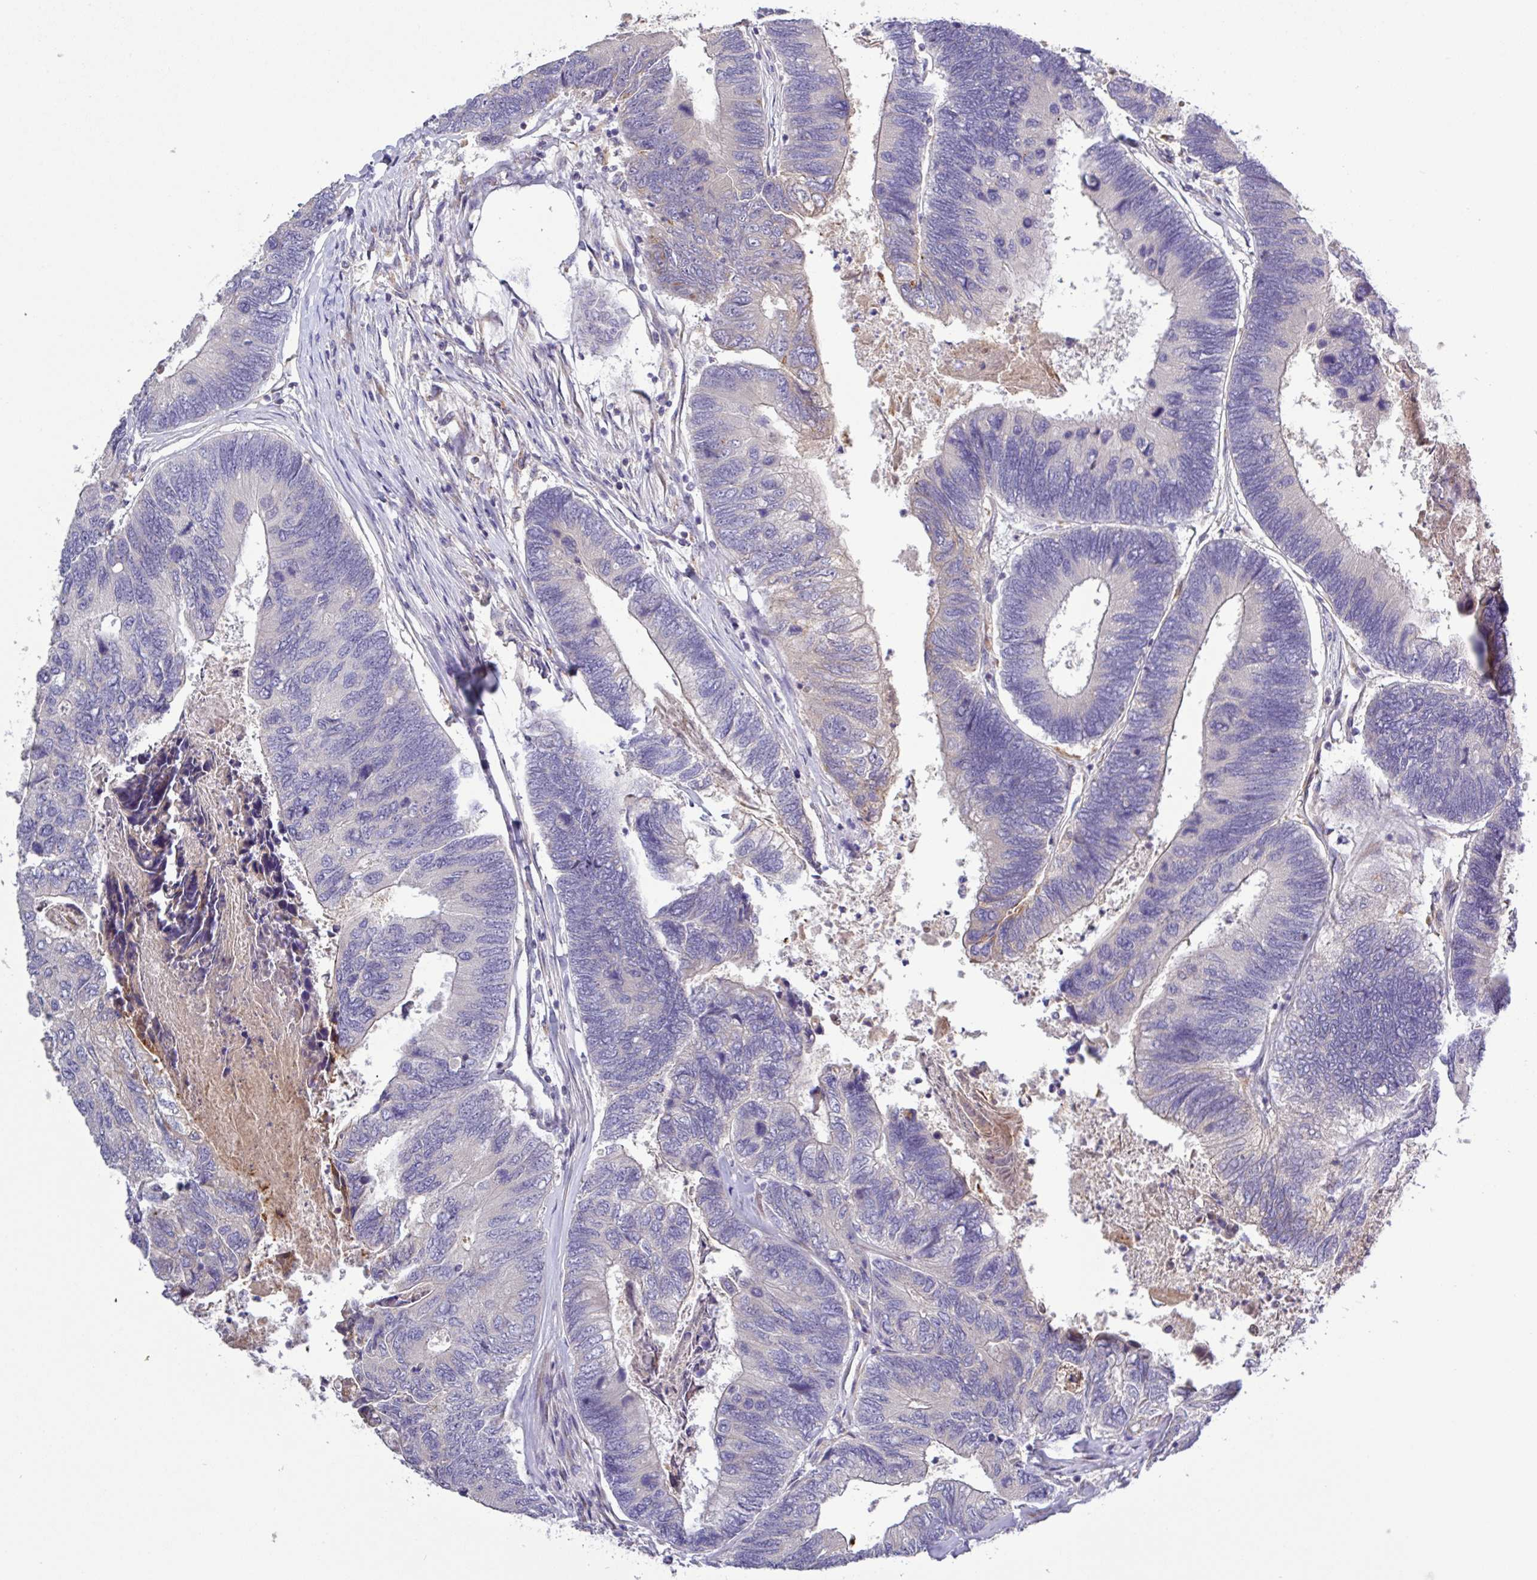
{"staining": {"intensity": "negative", "quantity": "none", "location": "none"}, "tissue": "colorectal cancer", "cell_type": "Tumor cells", "image_type": "cancer", "snomed": [{"axis": "morphology", "description": "Adenocarcinoma, NOS"}, {"axis": "topography", "description": "Colon"}], "caption": "Photomicrograph shows no protein positivity in tumor cells of adenocarcinoma (colorectal) tissue.", "gene": "SFTPB", "patient": {"sex": "female", "age": 67}}